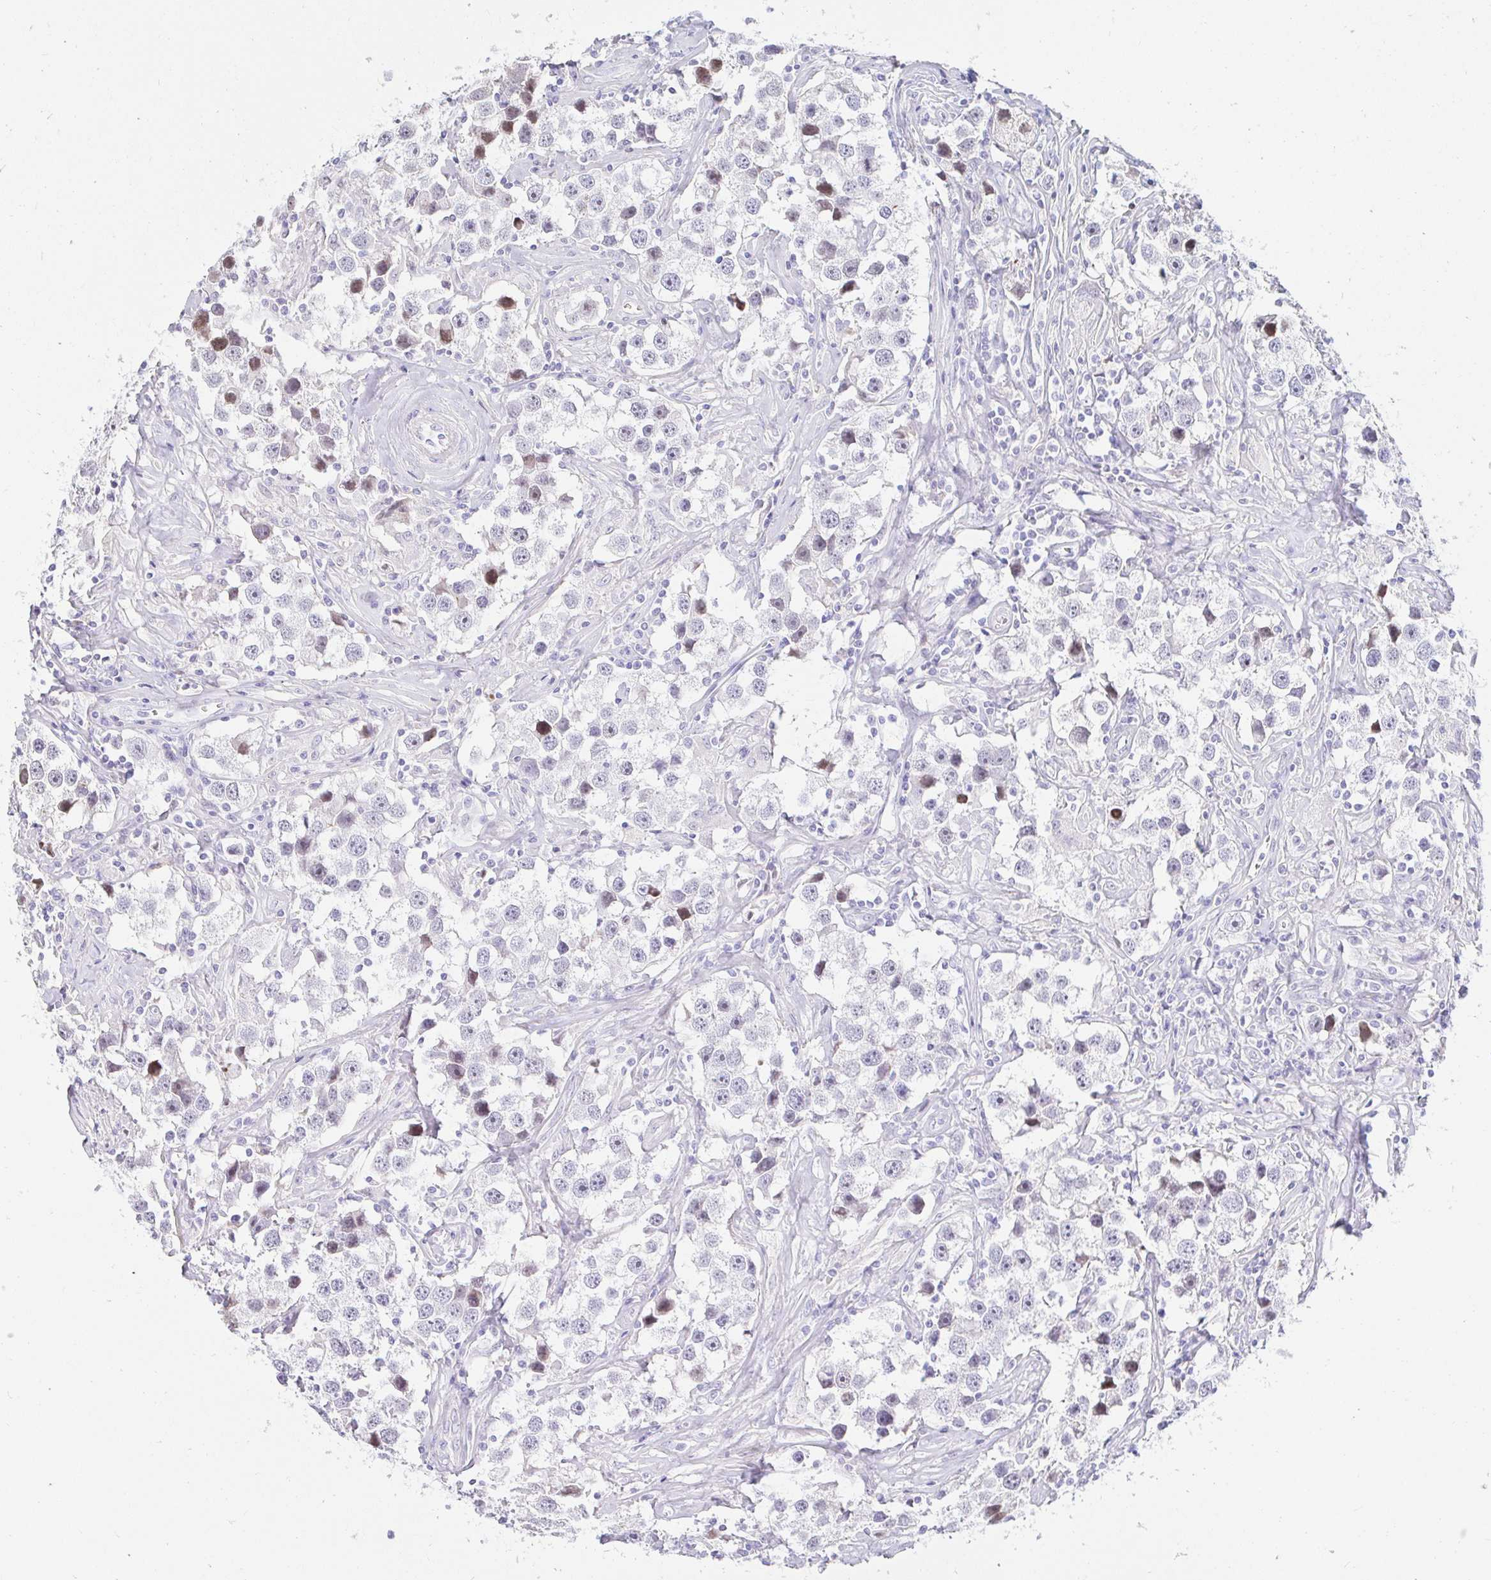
{"staining": {"intensity": "moderate", "quantity": "<25%", "location": "nuclear"}, "tissue": "testis cancer", "cell_type": "Tumor cells", "image_type": "cancer", "snomed": [{"axis": "morphology", "description": "Seminoma, NOS"}, {"axis": "topography", "description": "Testis"}], "caption": "Testis seminoma was stained to show a protein in brown. There is low levels of moderate nuclear positivity in about <25% of tumor cells.", "gene": "CAPSL", "patient": {"sex": "male", "age": 49}}